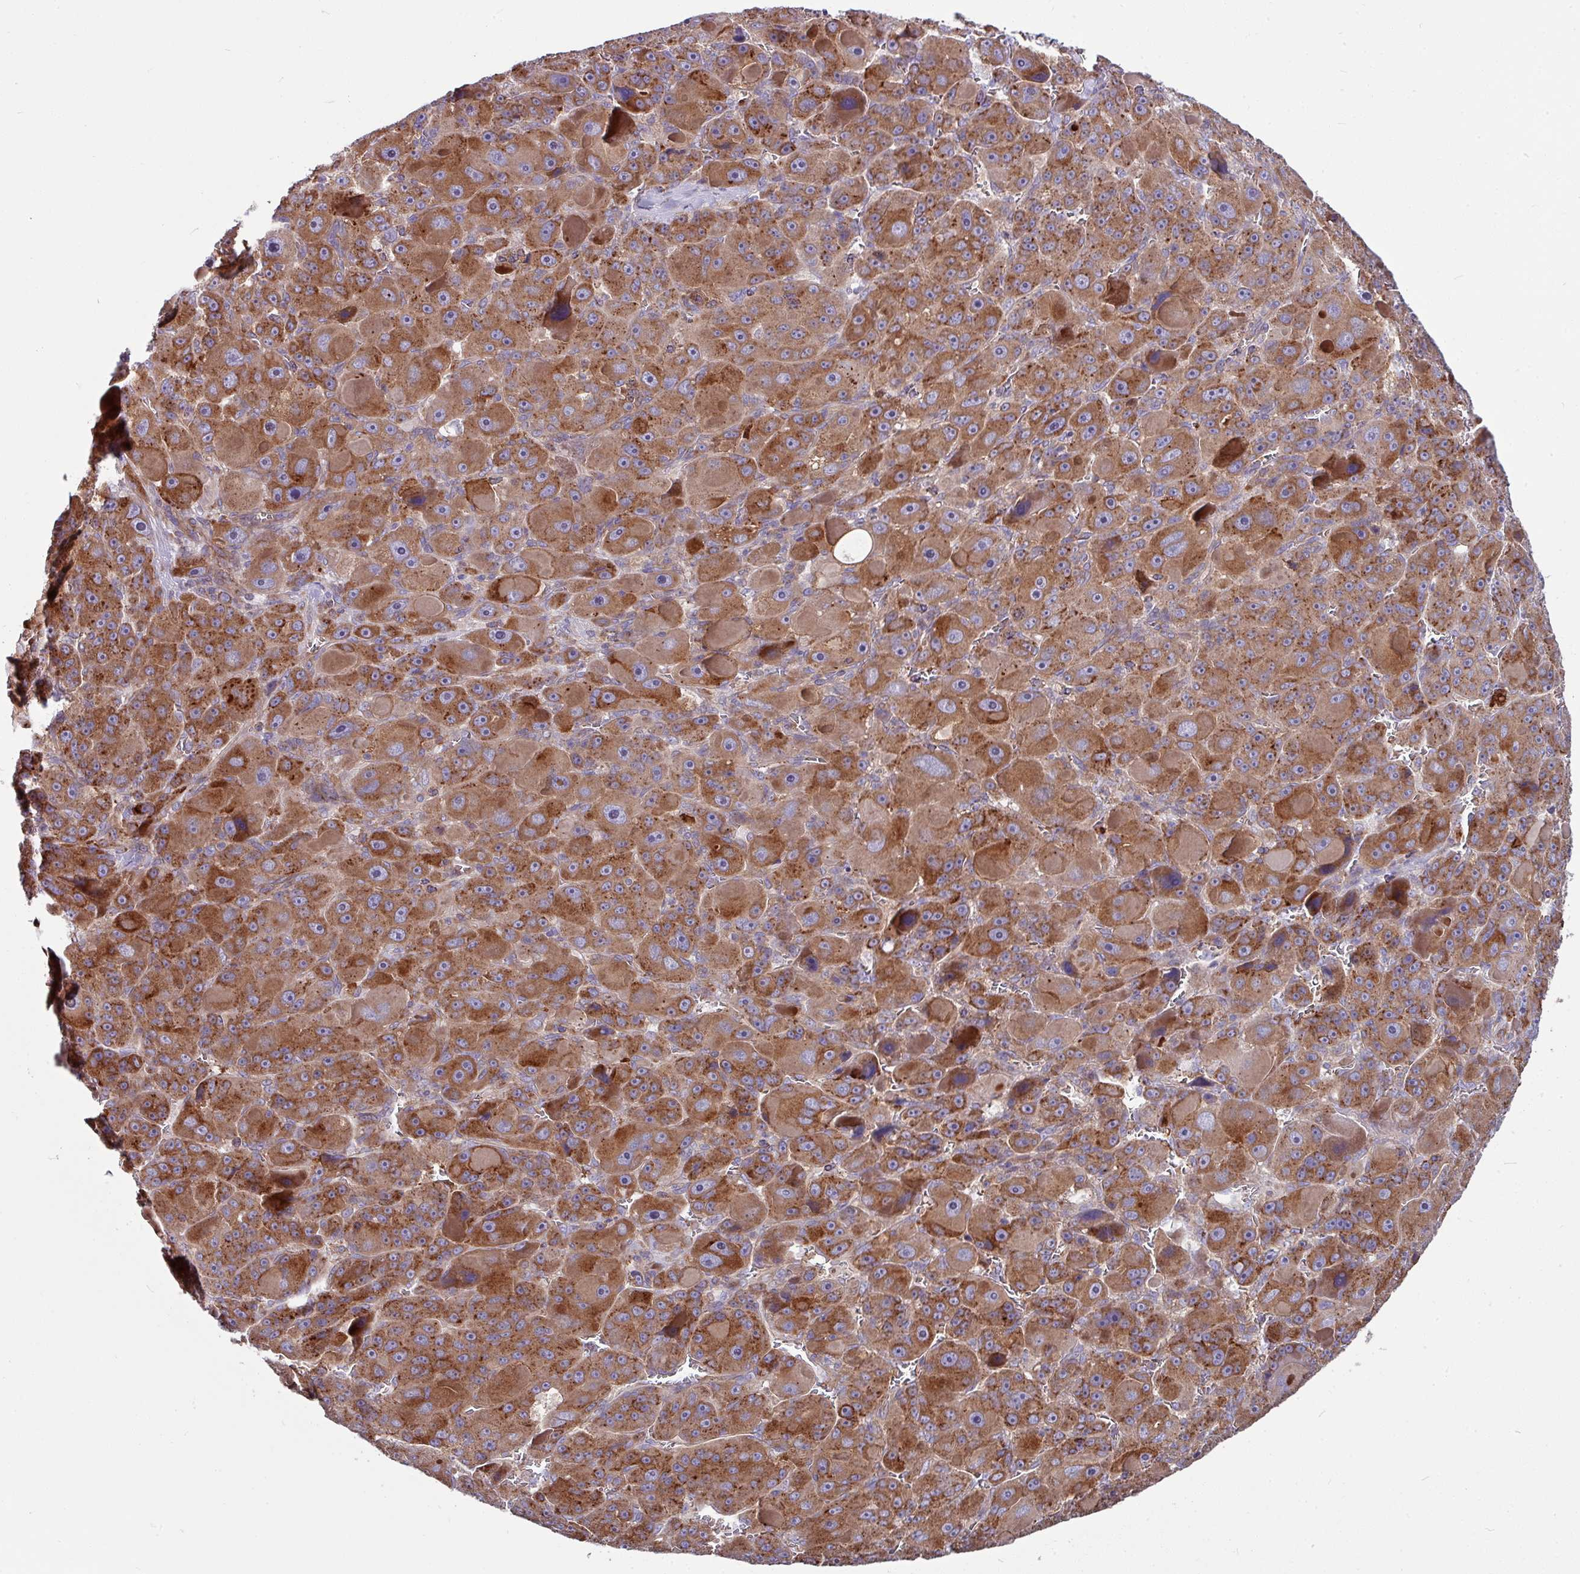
{"staining": {"intensity": "strong", "quantity": ">75%", "location": "cytoplasmic/membranous"}, "tissue": "liver cancer", "cell_type": "Tumor cells", "image_type": "cancer", "snomed": [{"axis": "morphology", "description": "Carcinoma, Hepatocellular, NOS"}, {"axis": "topography", "description": "Liver"}], "caption": "Liver hepatocellular carcinoma stained for a protein (brown) displays strong cytoplasmic/membranous positive staining in approximately >75% of tumor cells.", "gene": "LSM12", "patient": {"sex": "male", "age": 76}}